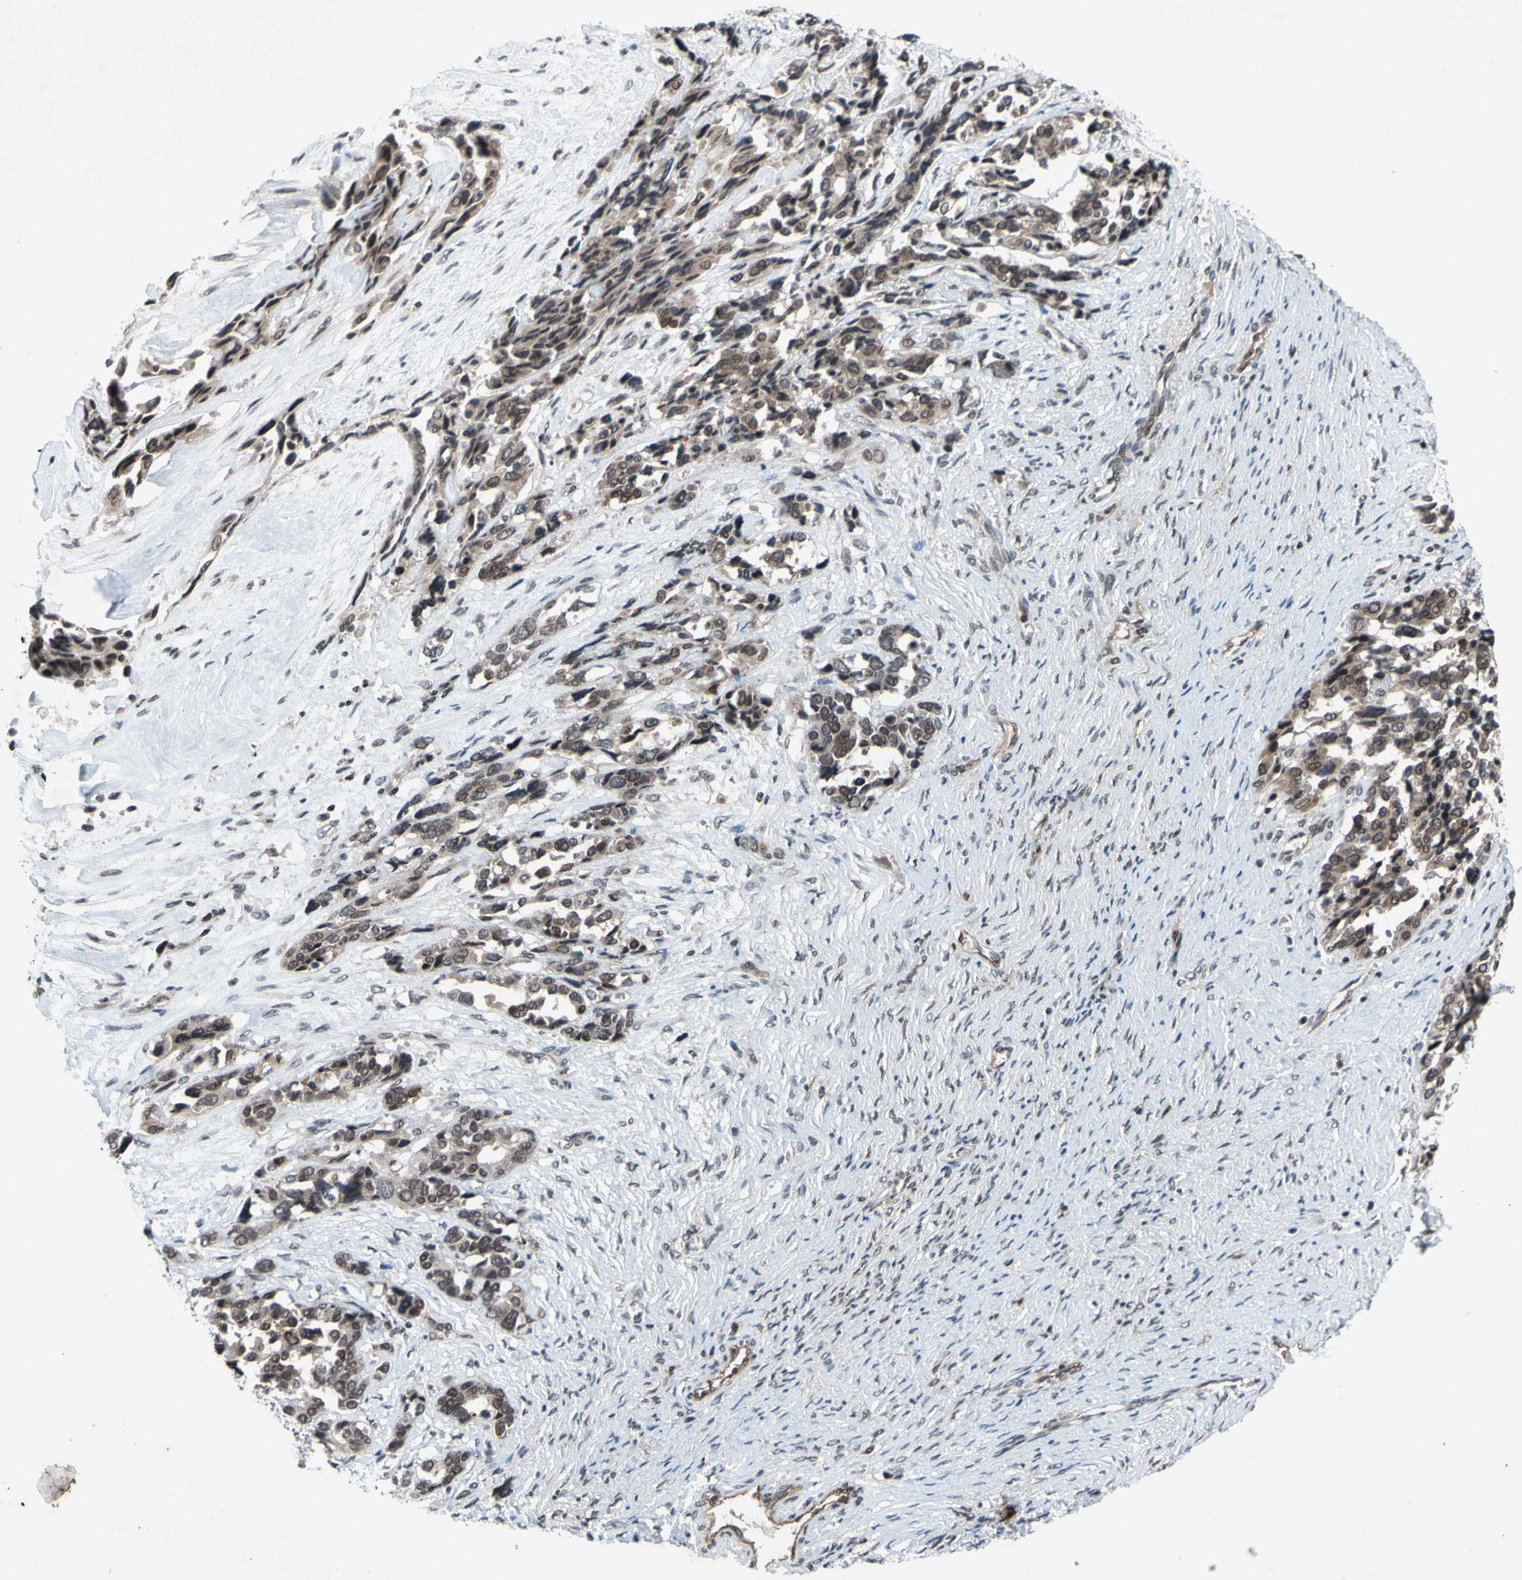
{"staining": {"intensity": "weak", "quantity": "25%-75%", "location": "cytoplasmic/membranous,nuclear"}, "tissue": "ovarian cancer", "cell_type": "Tumor cells", "image_type": "cancer", "snomed": [{"axis": "morphology", "description": "Cystadenocarcinoma, serous, NOS"}, {"axis": "topography", "description": "Ovary"}], "caption": "Serous cystadenocarcinoma (ovarian) stained with DAB (3,3'-diaminobenzidine) immunohistochemistry reveals low levels of weak cytoplasmic/membranous and nuclear staining in approximately 25%-75% of tumor cells.", "gene": "XPO1", "patient": {"sex": "female", "age": 44}}